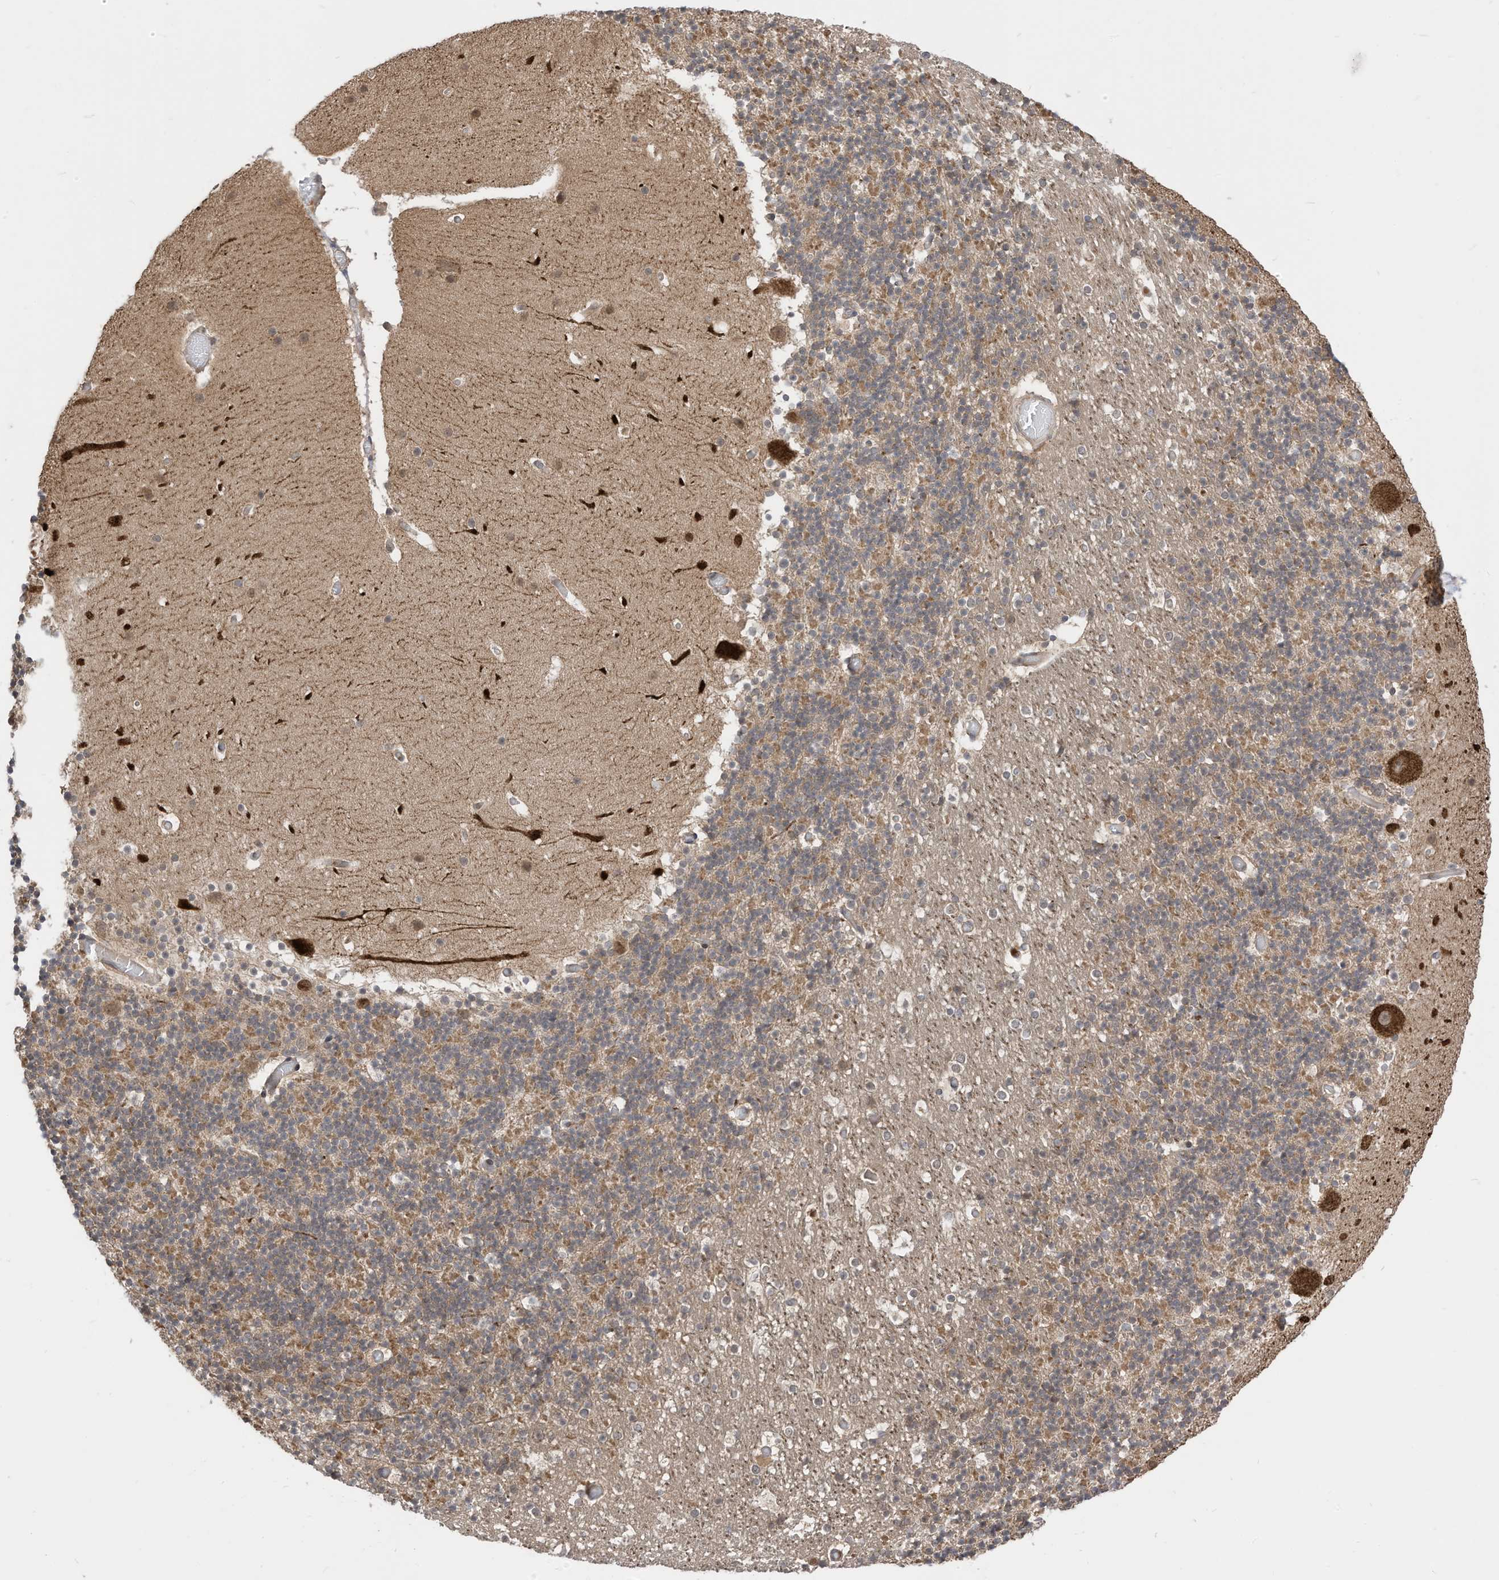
{"staining": {"intensity": "negative", "quantity": "none", "location": "none"}, "tissue": "cerebellum", "cell_type": "Cells in granular layer", "image_type": "normal", "snomed": [{"axis": "morphology", "description": "Normal tissue, NOS"}, {"axis": "topography", "description": "Cerebellum"}], "caption": "Histopathology image shows no protein positivity in cells in granular layer of normal cerebellum.", "gene": "CNKSR1", "patient": {"sex": "male", "age": 57}}